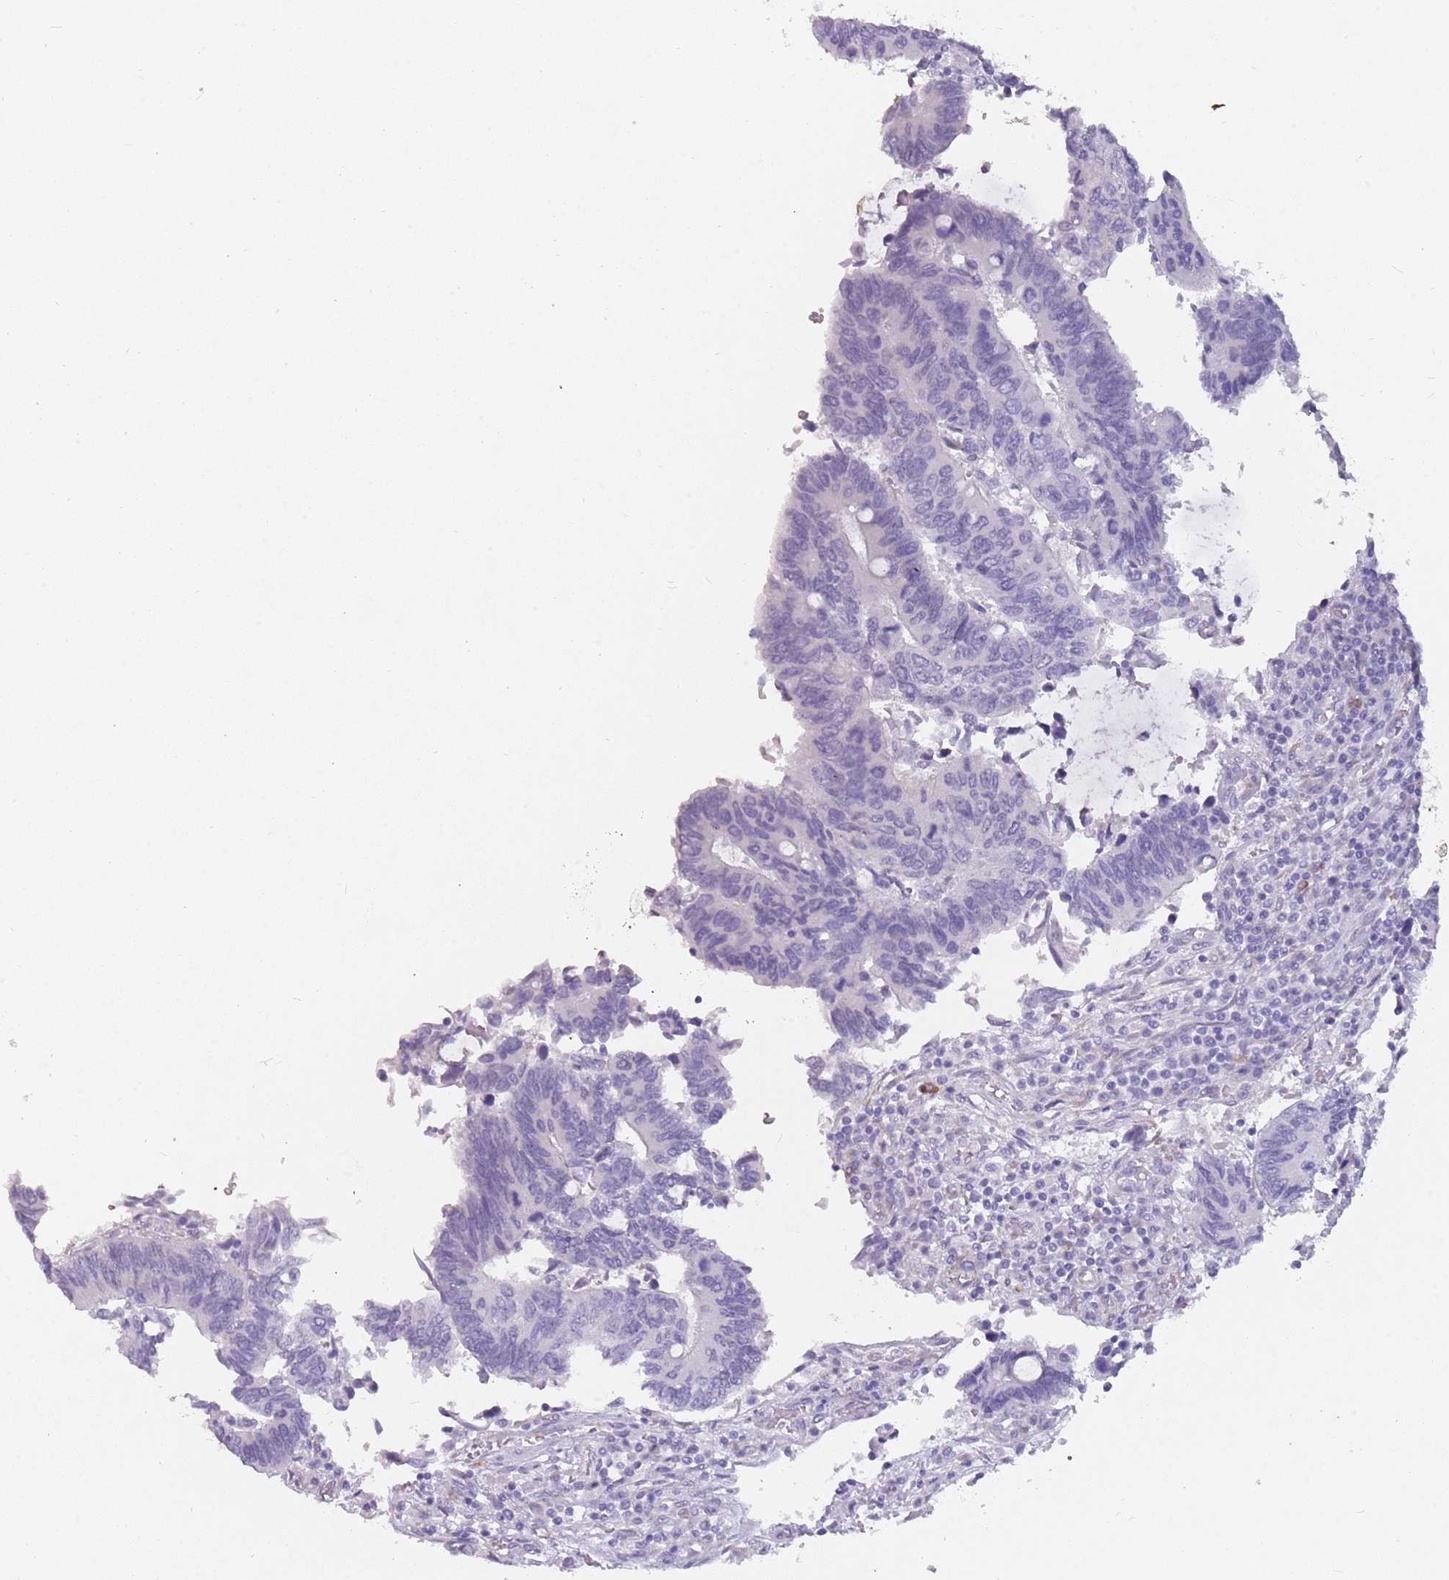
{"staining": {"intensity": "negative", "quantity": "none", "location": "none"}, "tissue": "colorectal cancer", "cell_type": "Tumor cells", "image_type": "cancer", "snomed": [{"axis": "morphology", "description": "Adenocarcinoma, NOS"}, {"axis": "topography", "description": "Colon"}], "caption": "Tumor cells show no significant protein staining in colorectal cancer. (Immunohistochemistry, brightfield microscopy, high magnification).", "gene": "DDX4", "patient": {"sex": "male", "age": 87}}